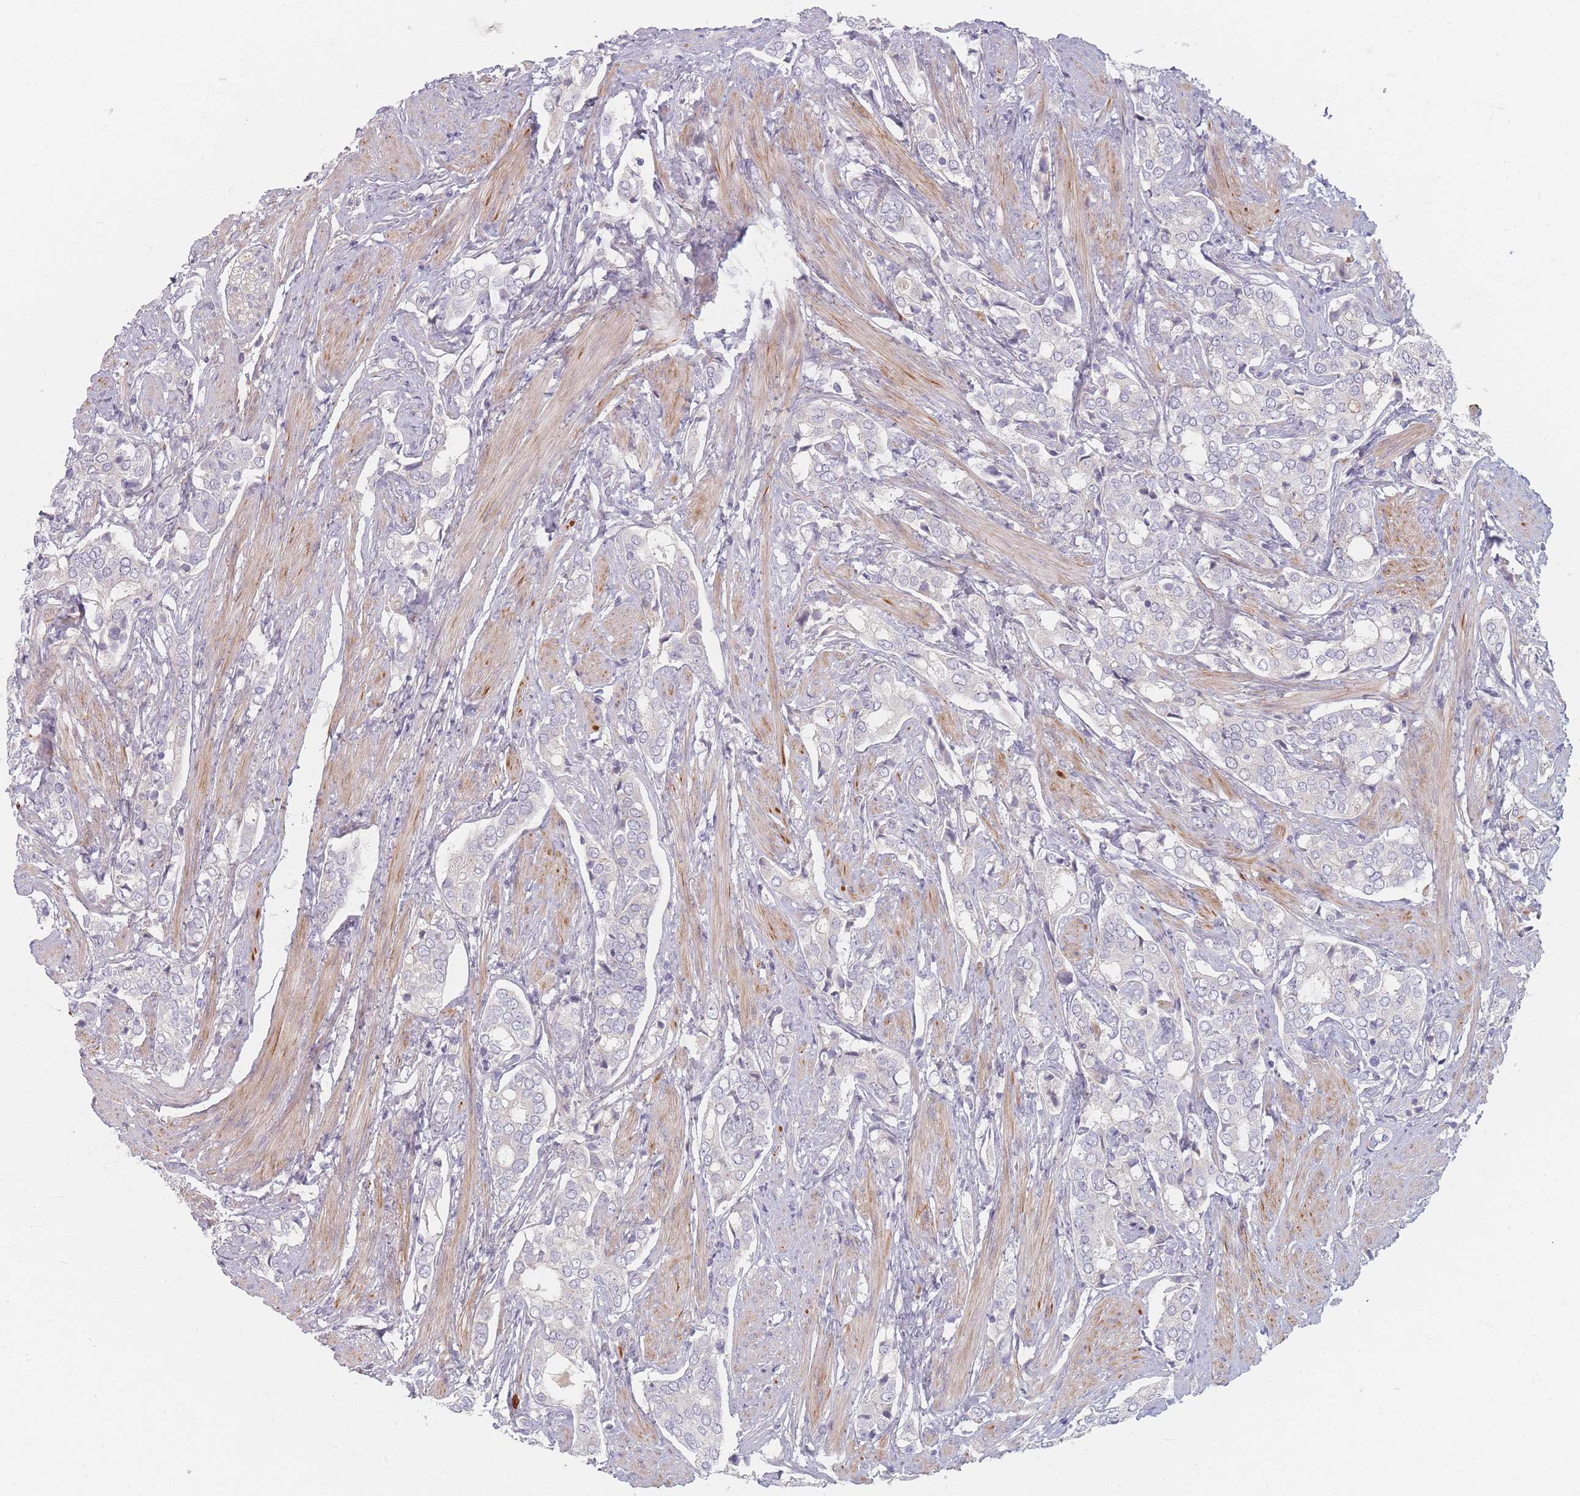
{"staining": {"intensity": "negative", "quantity": "none", "location": "none"}, "tissue": "prostate cancer", "cell_type": "Tumor cells", "image_type": "cancer", "snomed": [{"axis": "morphology", "description": "Adenocarcinoma, High grade"}, {"axis": "topography", "description": "Prostate"}], "caption": "The photomicrograph exhibits no staining of tumor cells in high-grade adenocarcinoma (prostate).", "gene": "TMOD1", "patient": {"sex": "male", "age": 71}}